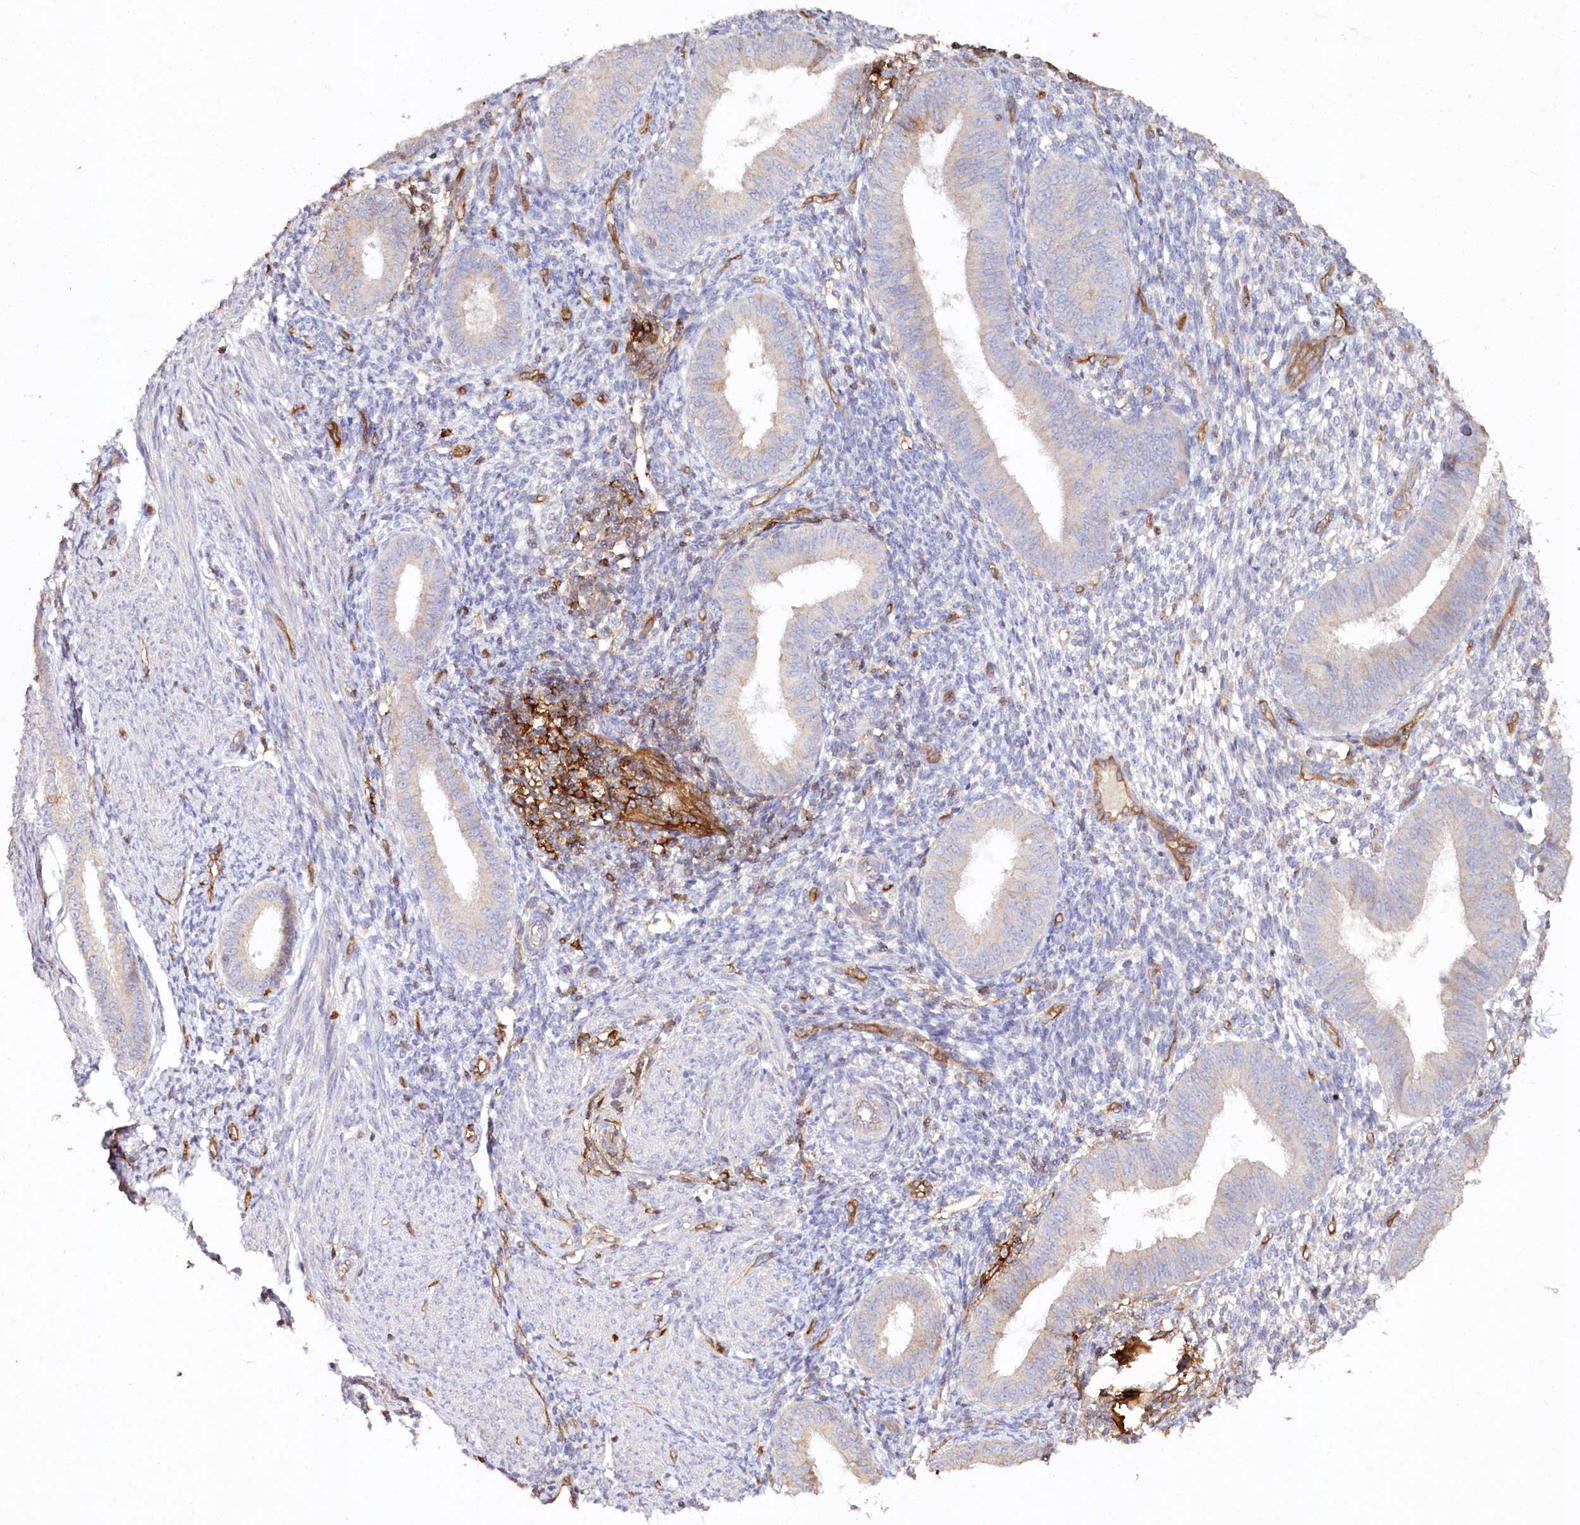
{"staining": {"intensity": "negative", "quantity": "none", "location": "none"}, "tissue": "endometrium", "cell_type": "Cells in endometrial stroma", "image_type": "normal", "snomed": [{"axis": "morphology", "description": "Normal tissue, NOS"}, {"axis": "topography", "description": "Uterus"}, {"axis": "topography", "description": "Endometrium"}], "caption": "DAB (3,3'-diaminobenzidine) immunohistochemical staining of unremarkable endometrium demonstrates no significant staining in cells in endometrial stroma. (IHC, brightfield microscopy, high magnification).", "gene": "RBP5", "patient": {"sex": "female", "age": 48}}